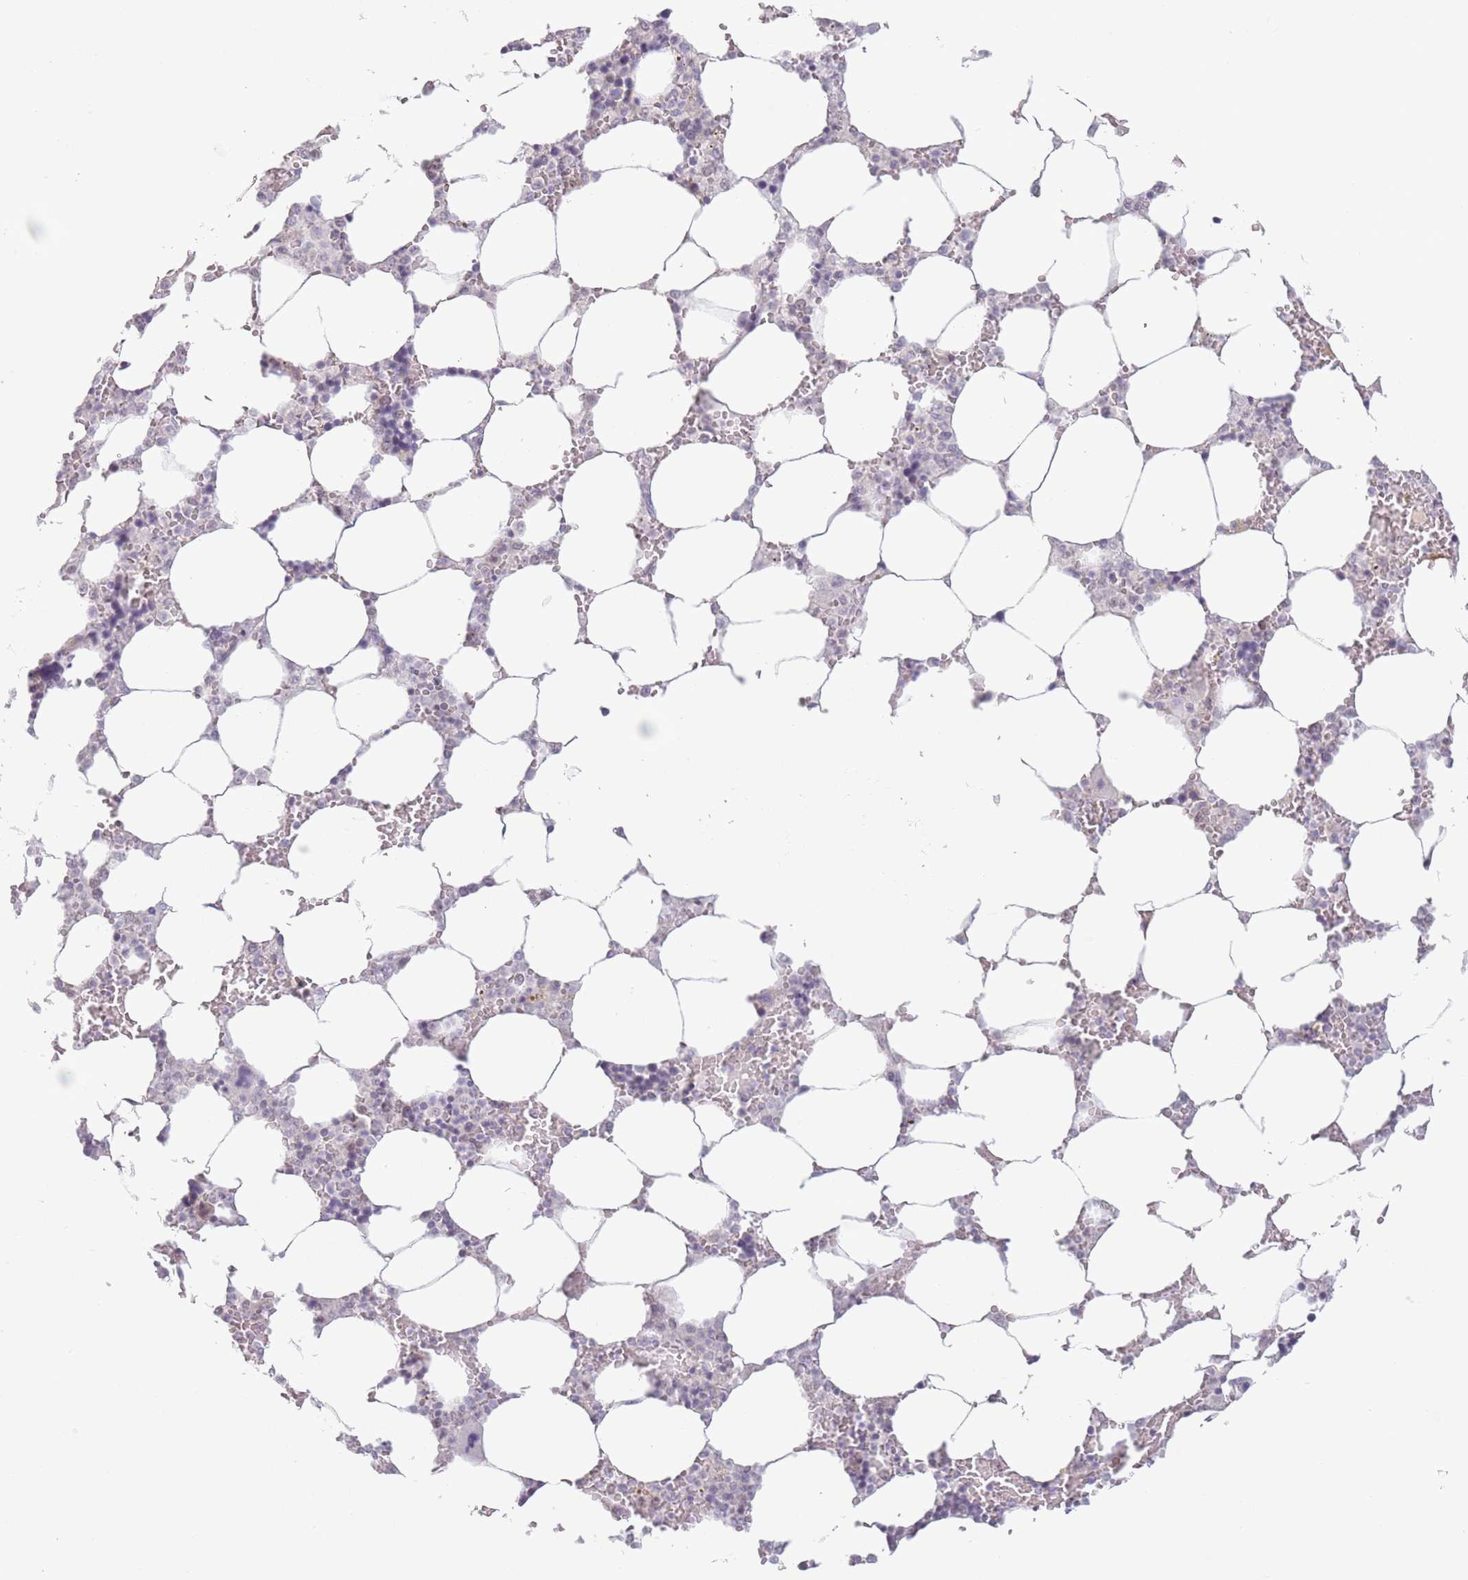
{"staining": {"intensity": "moderate", "quantity": "<25%", "location": "nuclear"}, "tissue": "bone marrow", "cell_type": "Hematopoietic cells", "image_type": "normal", "snomed": [{"axis": "morphology", "description": "Normal tissue, NOS"}, {"axis": "topography", "description": "Bone marrow"}], "caption": "A micrograph of bone marrow stained for a protein reveals moderate nuclear brown staining in hematopoietic cells. The staining was performed using DAB to visualize the protein expression in brown, while the nuclei were stained in blue with hematoxylin (Magnification: 20x).", "gene": "MRPL34", "patient": {"sex": "male", "age": 64}}